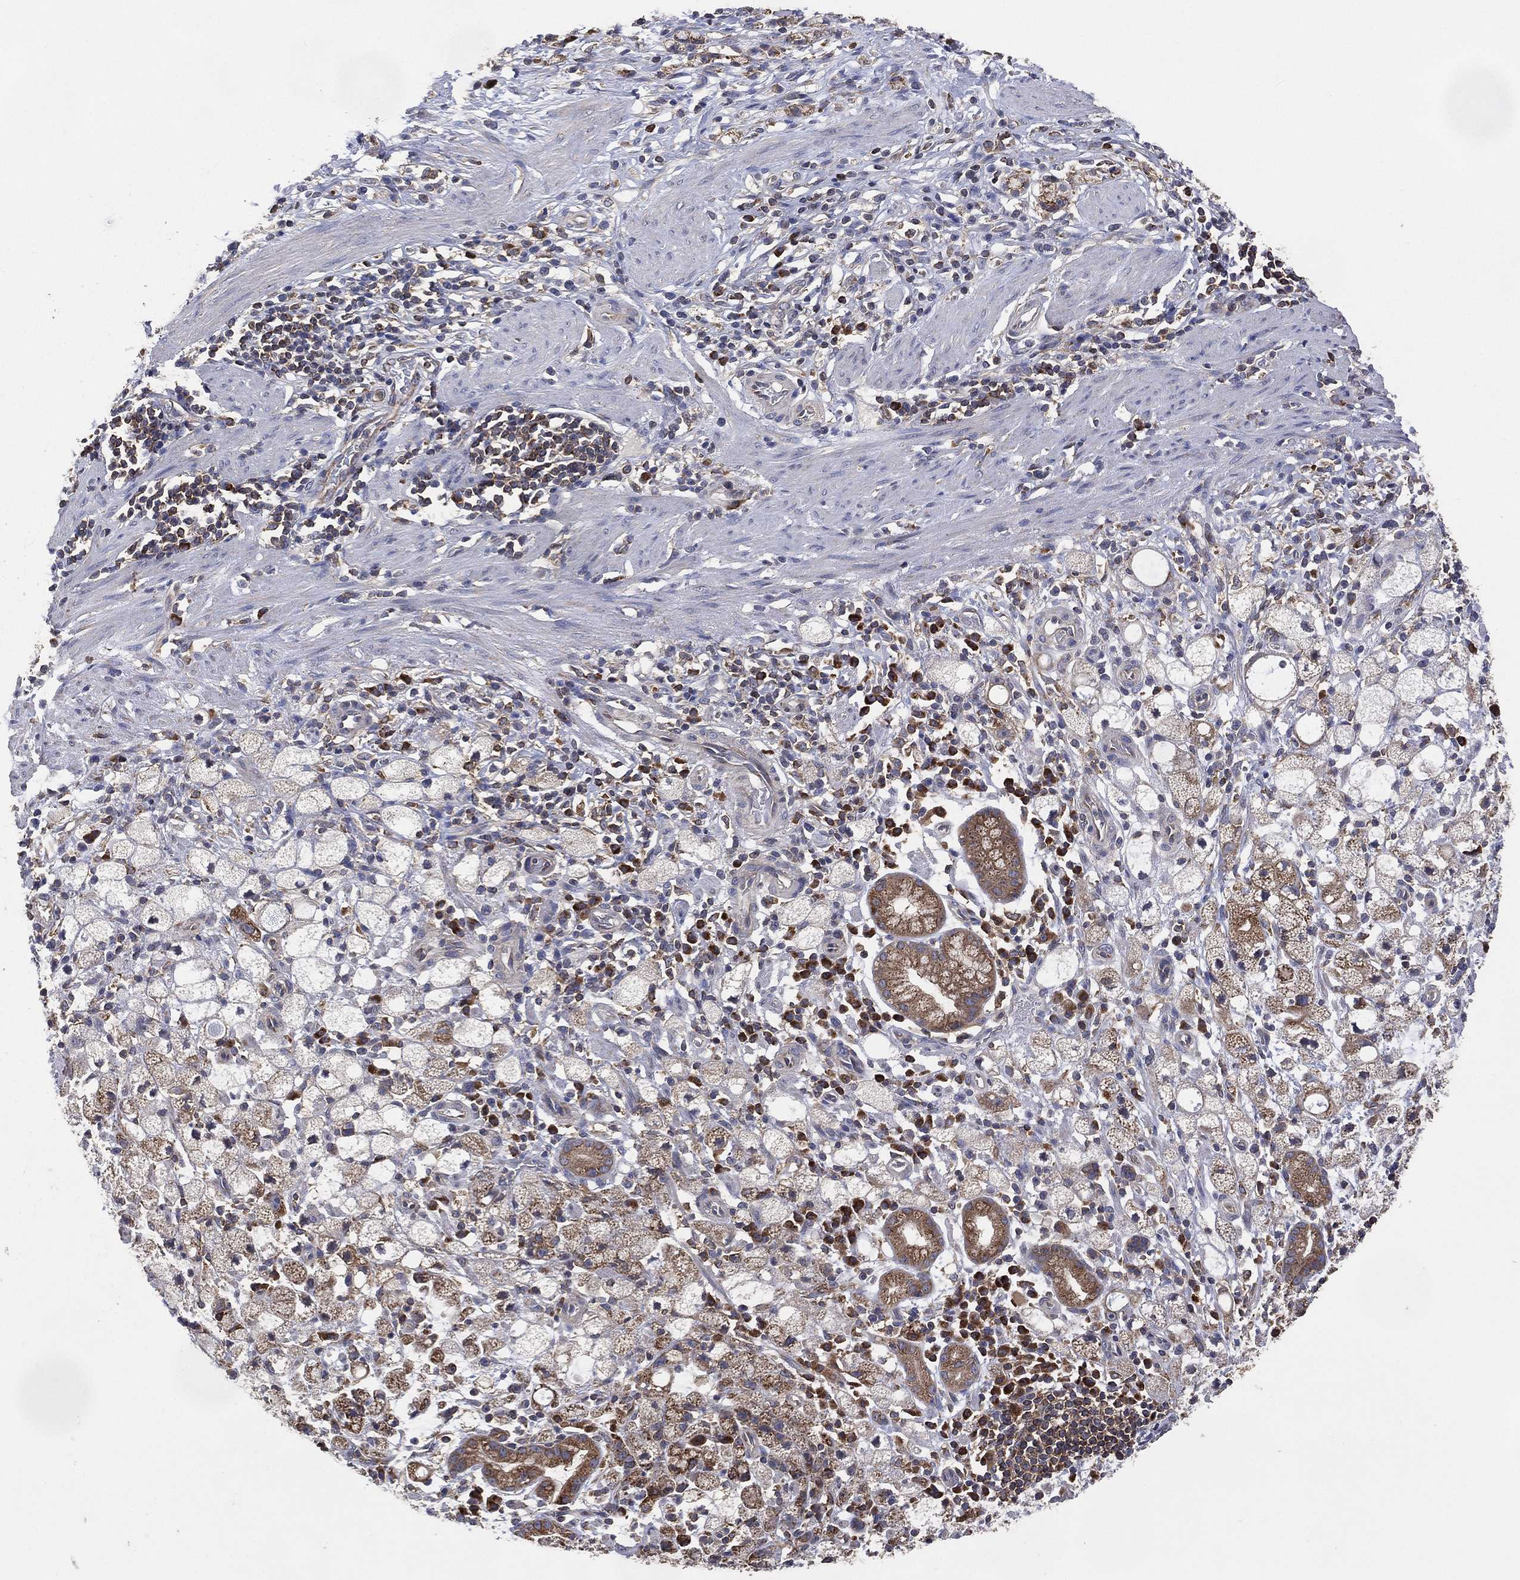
{"staining": {"intensity": "moderate", "quantity": "<25%", "location": "cytoplasmic/membranous"}, "tissue": "stomach cancer", "cell_type": "Tumor cells", "image_type": "cancer", "snomed": [{"axis": "morphology", "description": "Adenocarcinoma, NOS"}, {"axis": "topography", "description": "Stomach"}], "caption": "Immunohistochemistry micrograph of human adenocarcinoma (stomach) stained for a protein (brown), which displays low levels of moderate cytoplasmic/membranous staining in approximately <25% of tumor cells.", "gene": "LIMD1", "patient": {"sex": "male", "age": 58}}